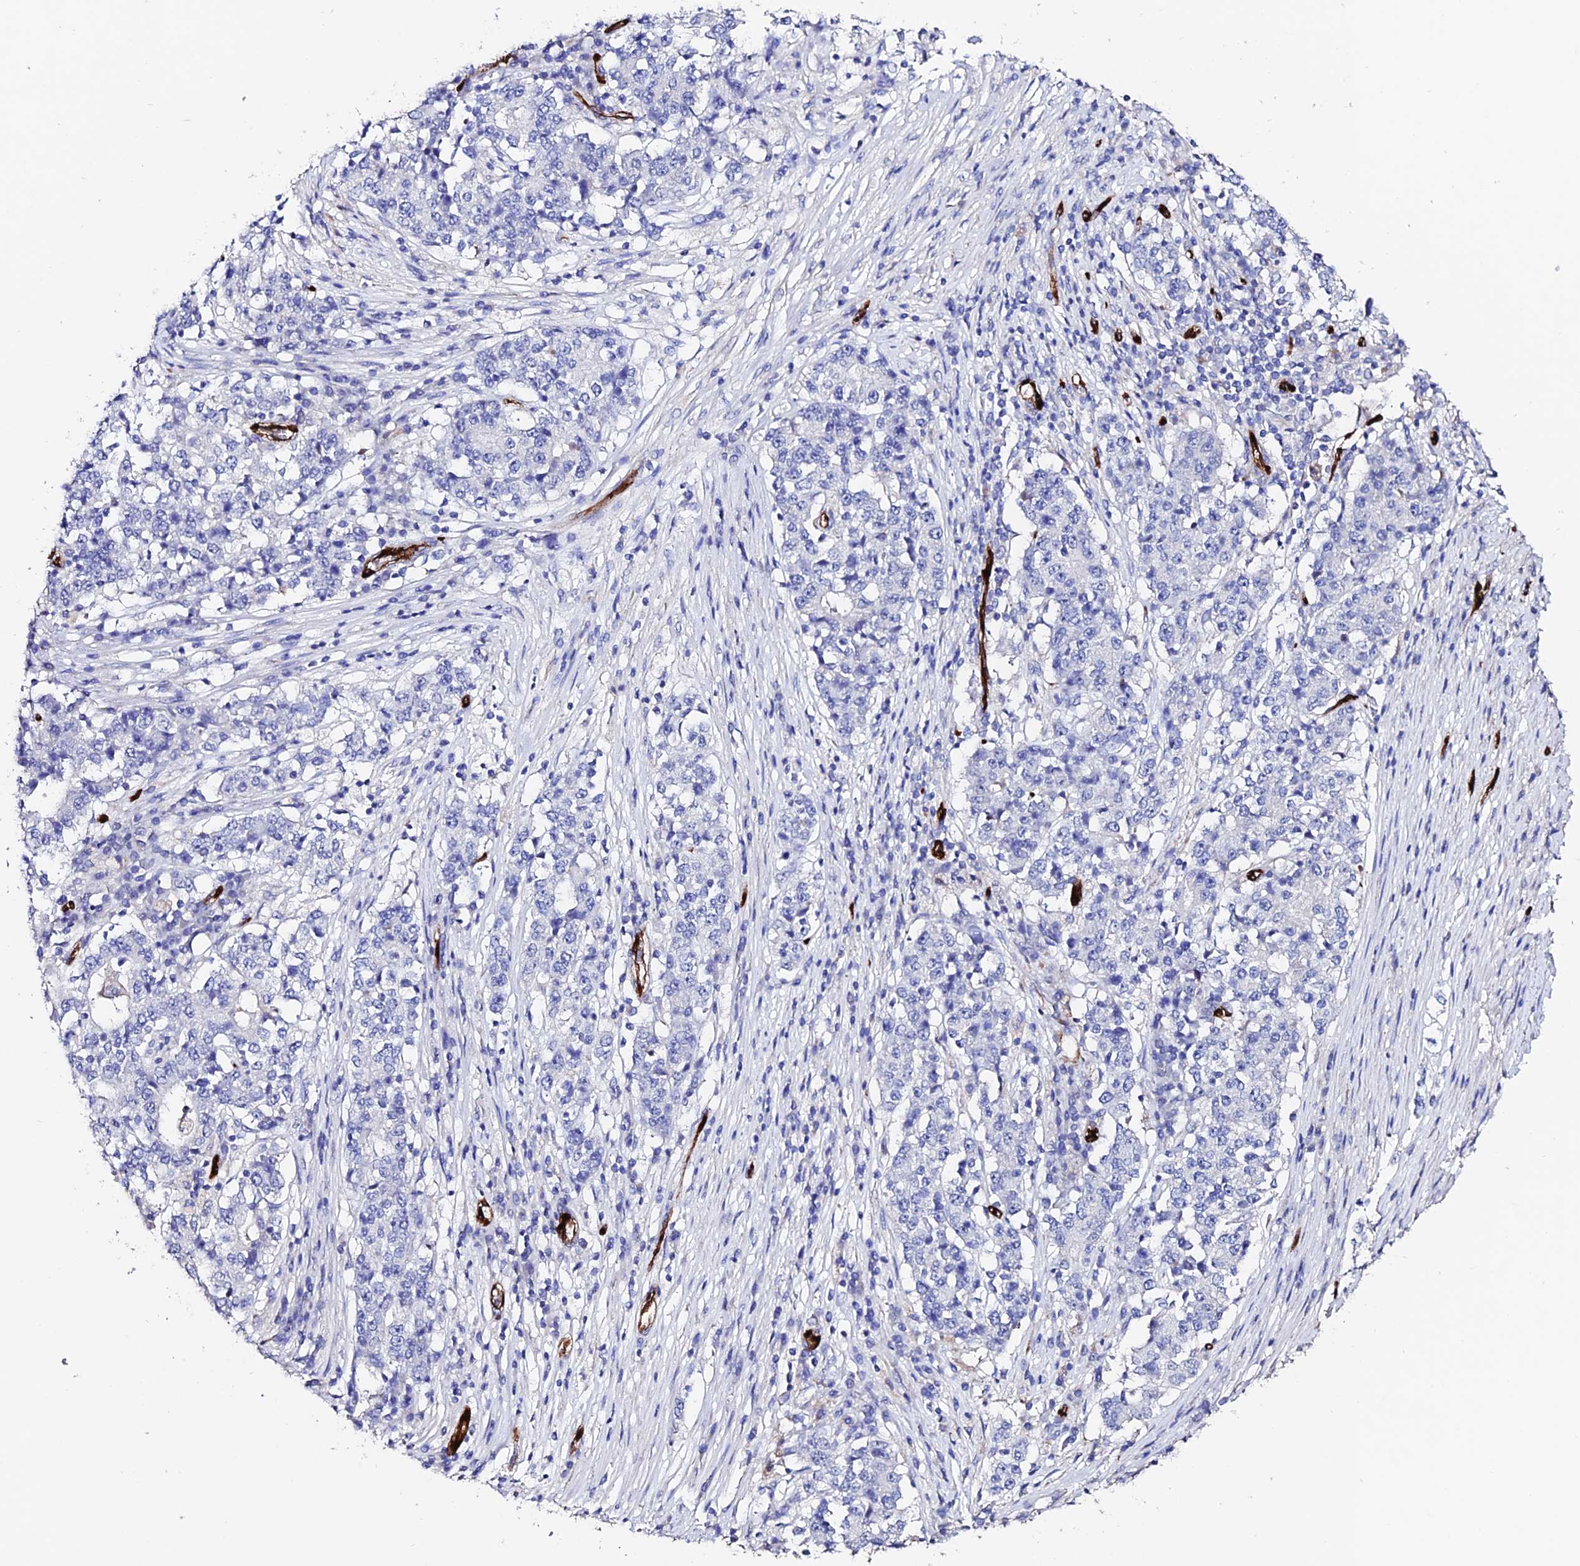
{"staining": {"intensity": "negative", "quantity": "none", "location": "none"}, "tissue": "stomach cancer", "cell_type": "Tumor cells", "image_type": "cancer", "snomed": [{"axis": "morphology", "description": "Adenocarcinoma, NOS"}, {"axis": "topography", "description": "Stomach"}], "caption": "There is no significant positivity in tumor cells of stomach cancer. Nuclei are stained in blue.", "gene": "ESM1", "patient": {"sex": "male", "age": 59}}